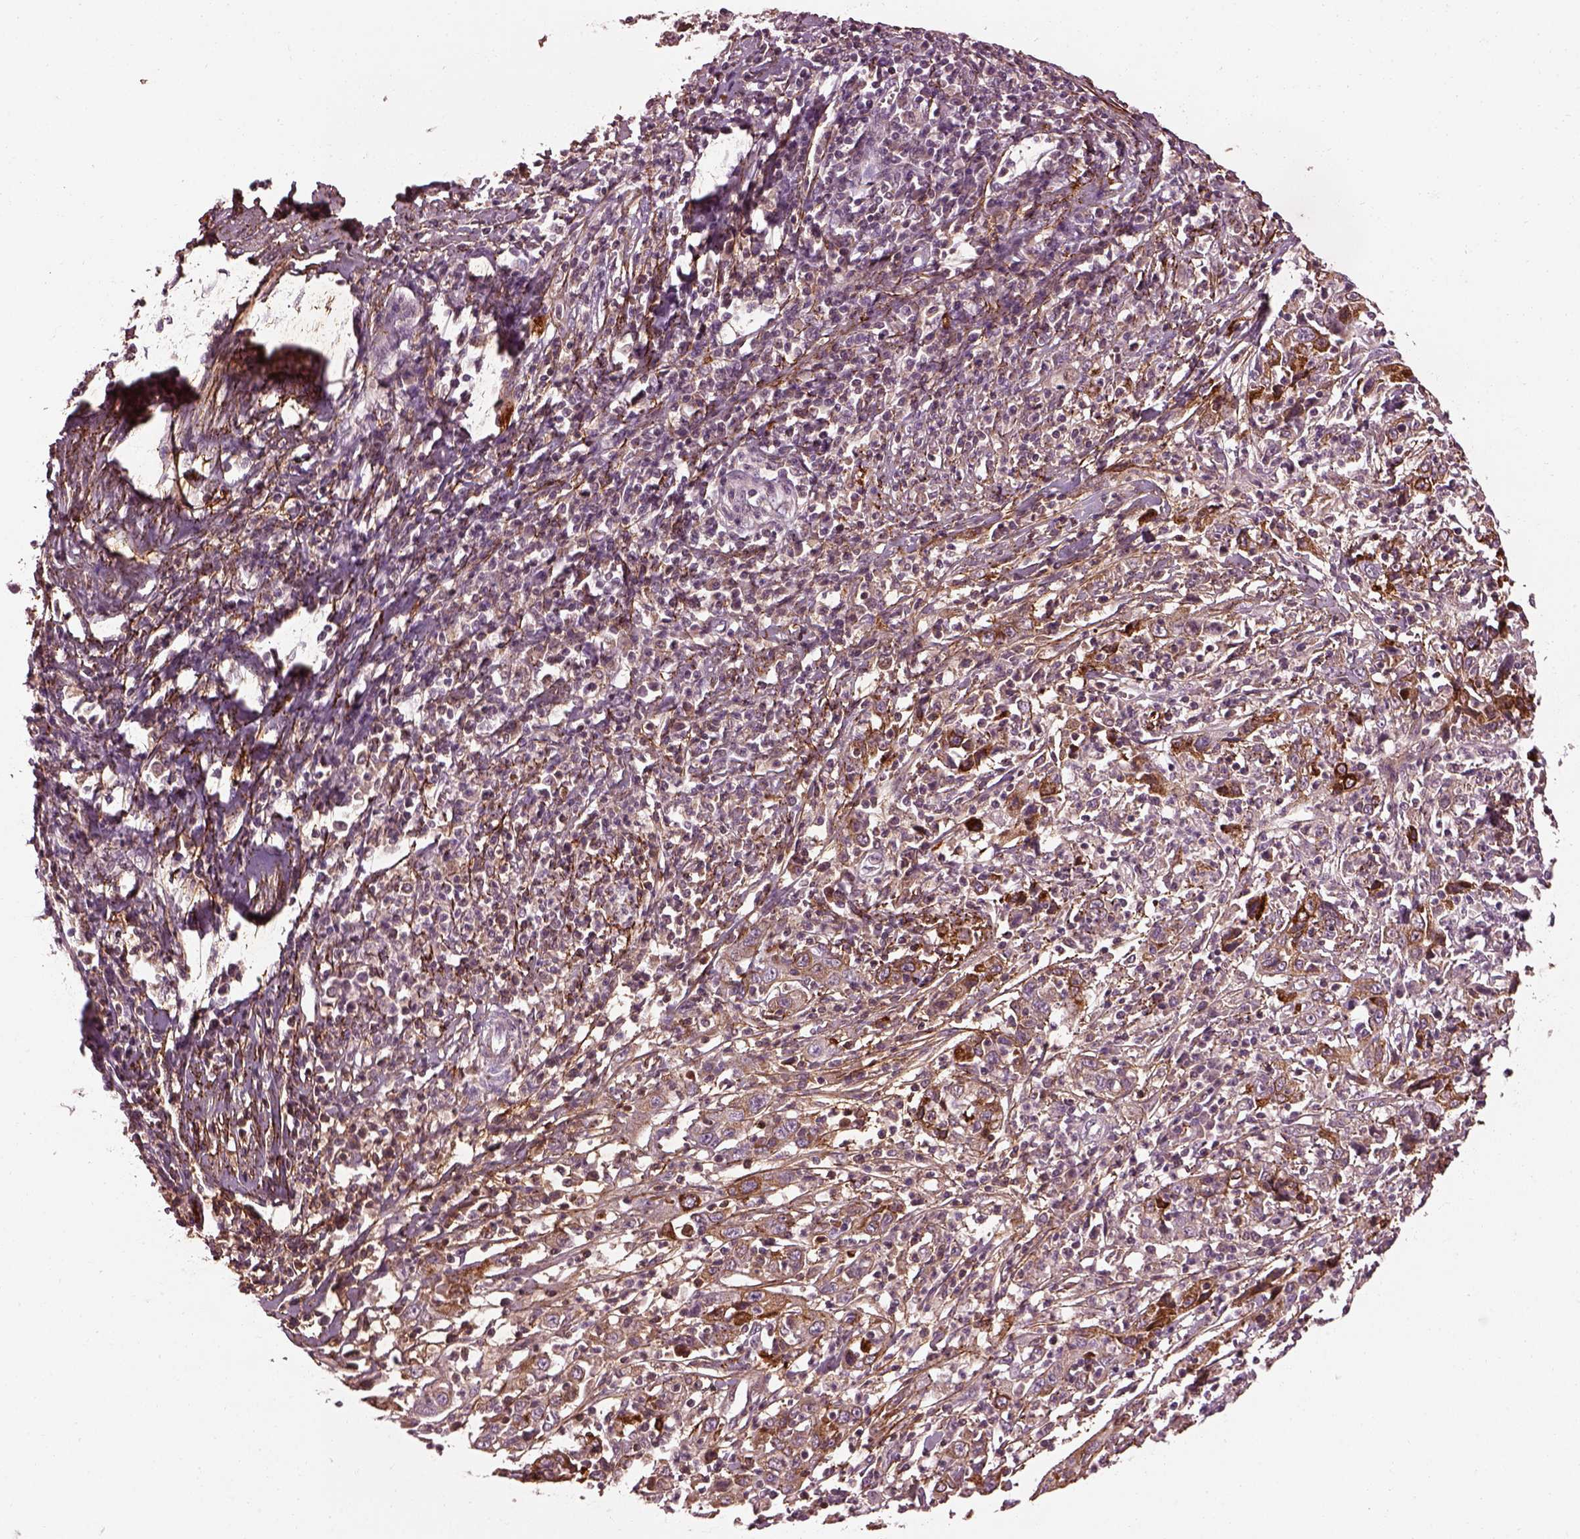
{"staining": {"intensity": "strong", "quantity": "<25%", "location": "cytoplasmic/membranous"}, "tissue": "cervical cancer", "cell_type": "Tumor cells", "image_type": "cancer", "snomed": [{"axis": "morphology", "description": "Squamous cell carcinoma, NOS"}, {"axis": "topography", "description": "Cervix"}], "caption": "Cervical cancer (squamous cell carcinoma) stained with a protein marker reveals strong staining in tumor cells.", "gene": "EFEMP1", "patient": {"sex": "female", "age": 46}}